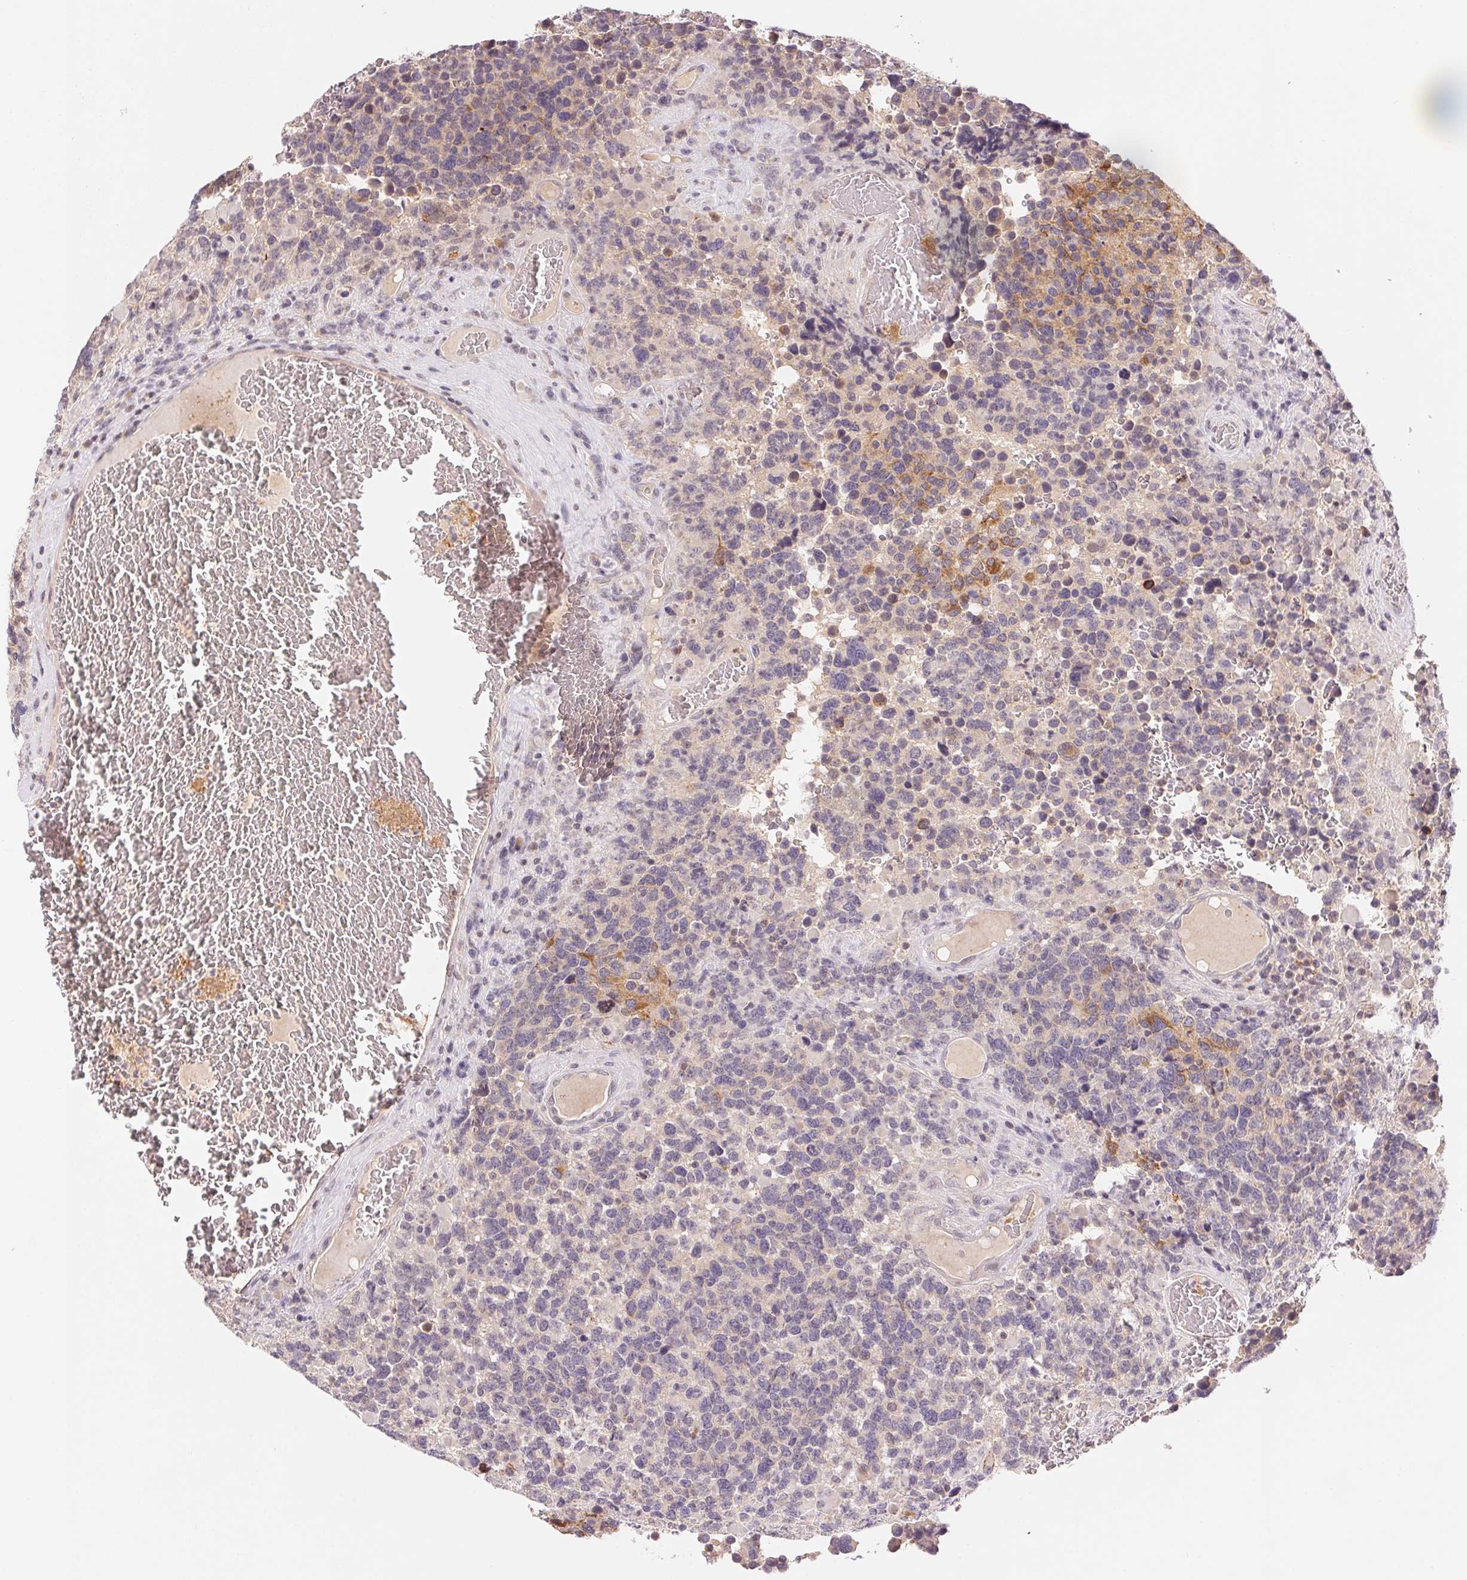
{"staining": {"intensity": "negative", "quantity": "none", "location": "none"}, "tissue": "glioma", "cell_type": "Tumor cells", "image_type": "cancer", "snomed": [{"axis": "morphology", "description": "Glioma, malignant, High grade"}, {"axis": "topography", "description": "Brain"}], "caption": "There is no significant expression in tumor cells of high-grade glioma (malignant).", "gene": "BNIP5", "patient": {"sex": "female", "age": 40}}